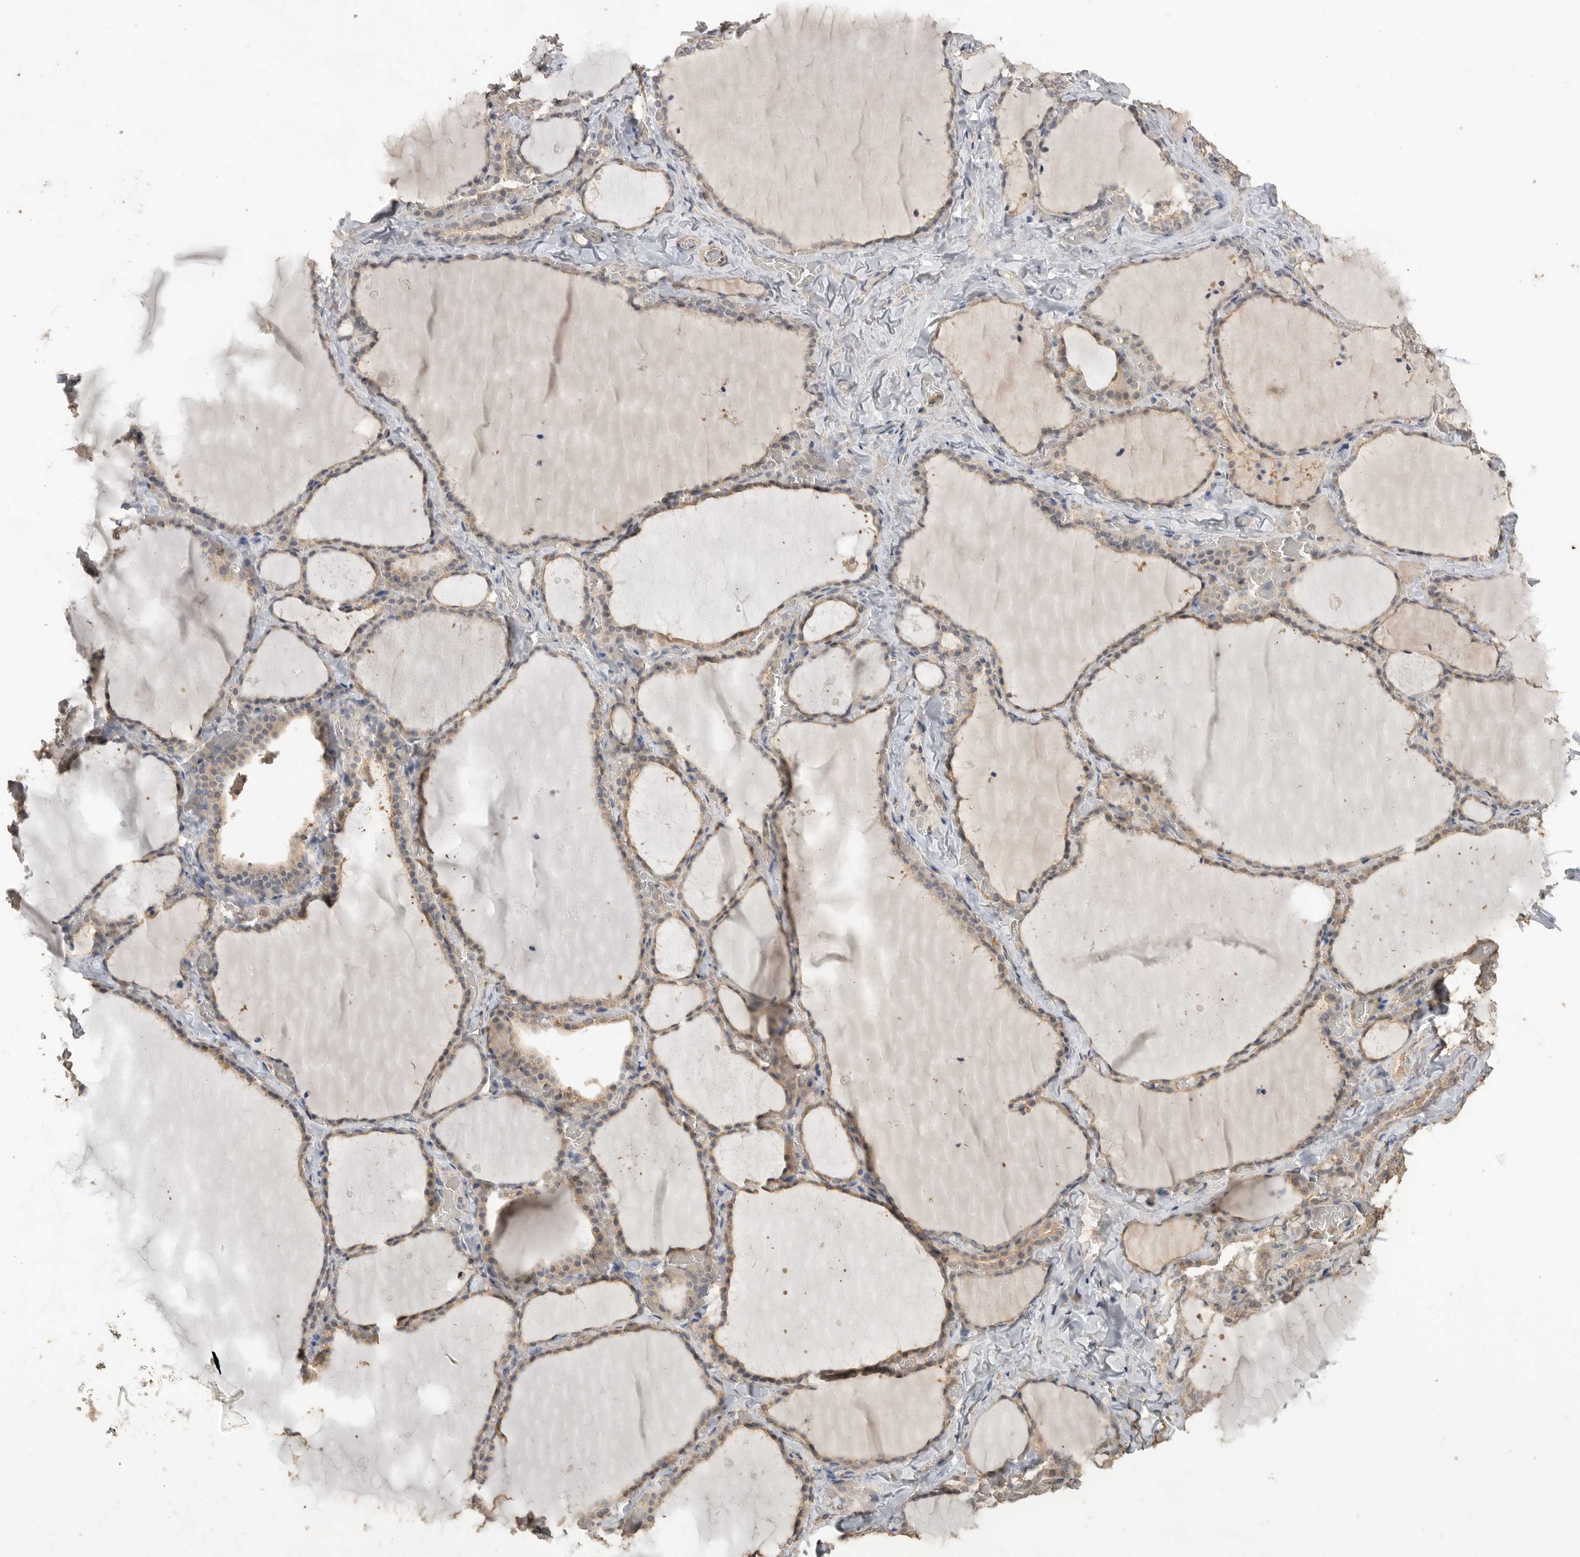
{"staining": {"intensity": "weak", "quantity": "25%-75%", "location": "cytoplasmic/membranous"}, "tissue": "thyroid gland", "cell_type": "Glandular cells", "image_type": "normal", "snomed": [{"axis": "morphology", "description": "Normal tissue, NOS"}, {"axis": "topography", "description": "Thyroid gland"}], "caption": "The micrograph reveals staining of benign thyroid gland, revealing weak cytoplasmic/membranous protein staining (brown color) within glandular cells. Nuclei are stained in blue.", "gene": "MAP2K1", "patient": {"sex": "female", "age": 22}}